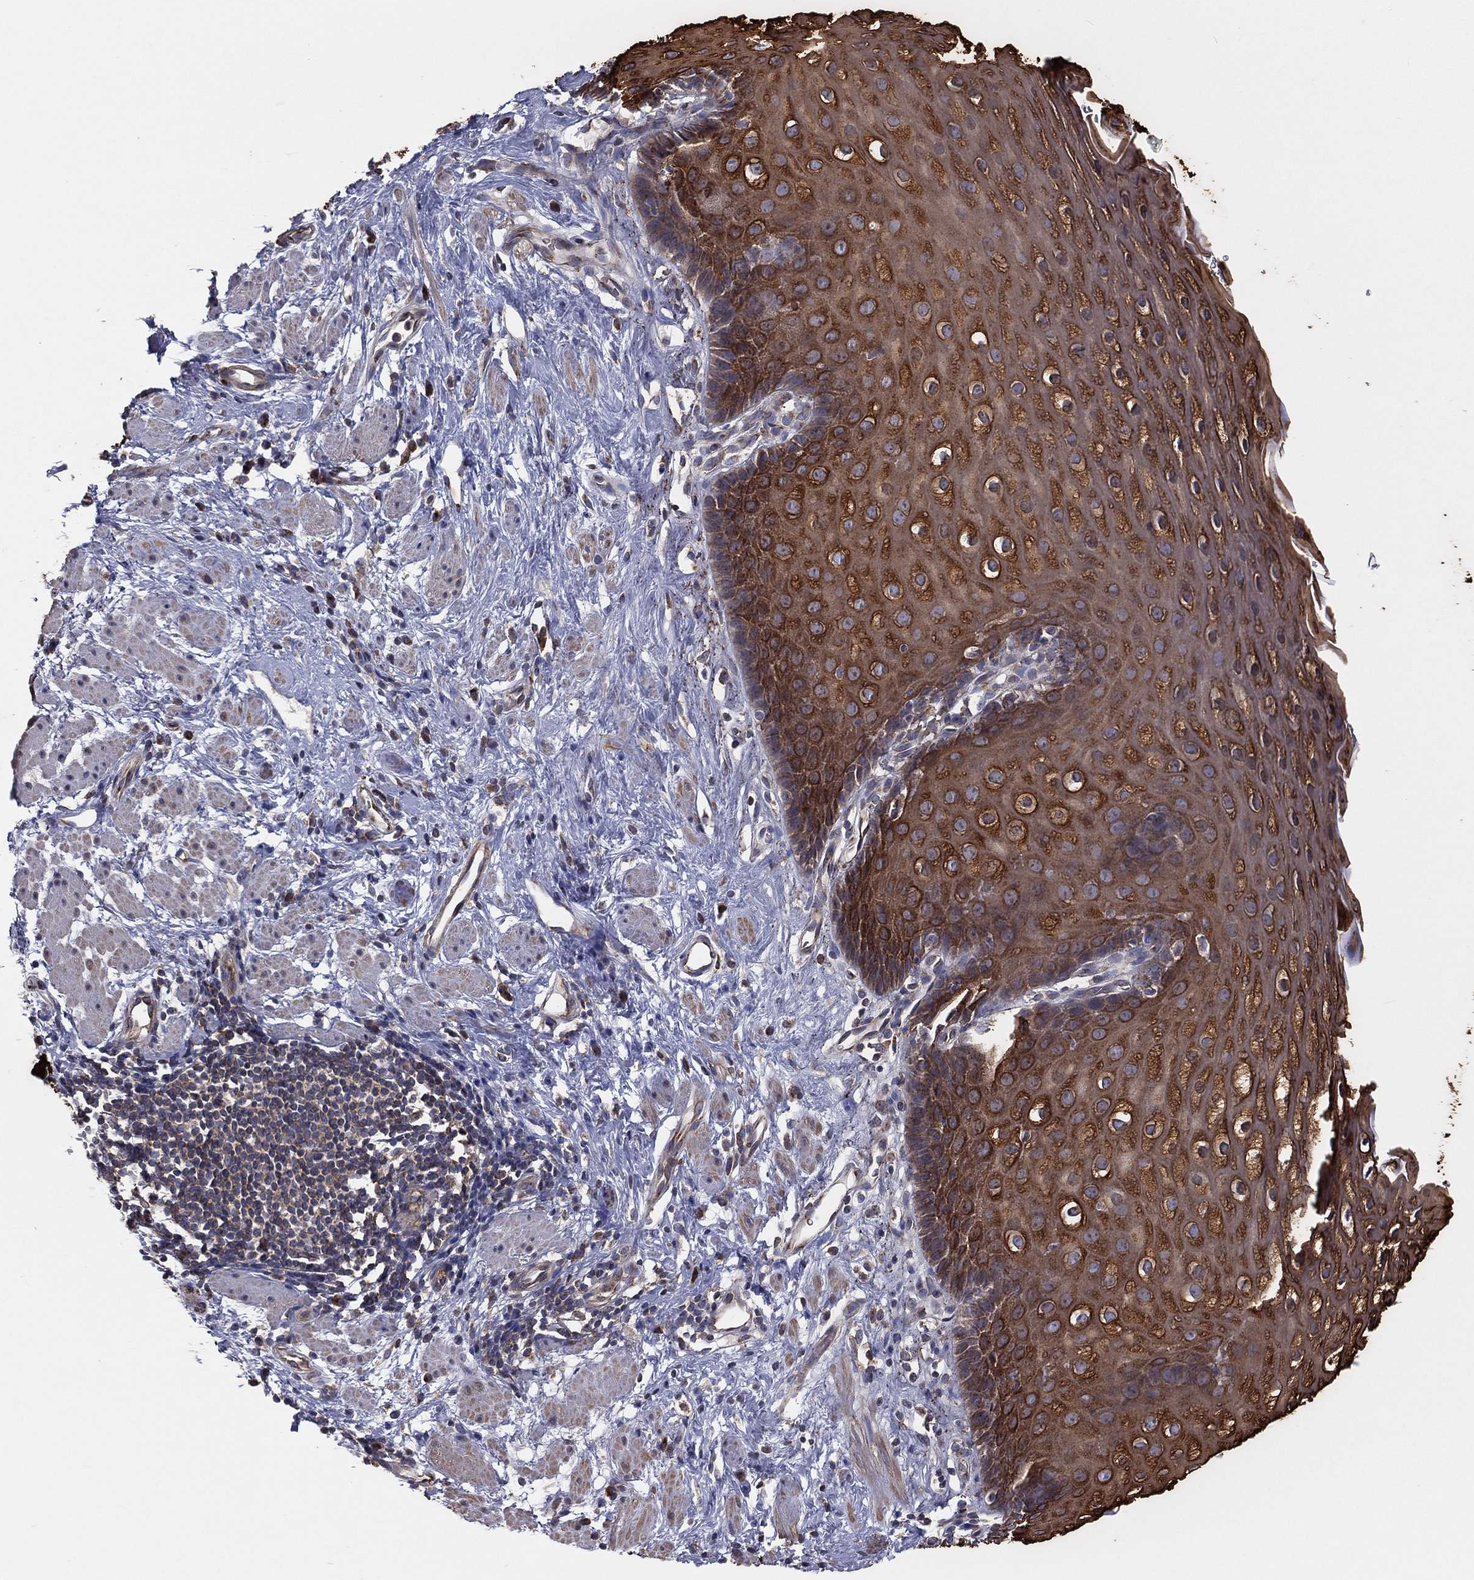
{"staining": {"intensity": "strong", "quantity": ">75%", "location": "cytoplasmic/membranous"}, "tissue": "esophagus", "cell_type": "Squamous epithelial cells", "image_type": "normal", "snomed": [{"axis": "morphology", "description": "Normal tissue, NOS"}, {"axis": "topography", "description": "Esophagus"}], "caption": "A brown stain shows strong cytoplasmic/membranous positivity of a protein in squamous epithelial cells of benign esophagus.", "gene": "EIF2B5", "patient": {"sex": "male", "age": 64}}